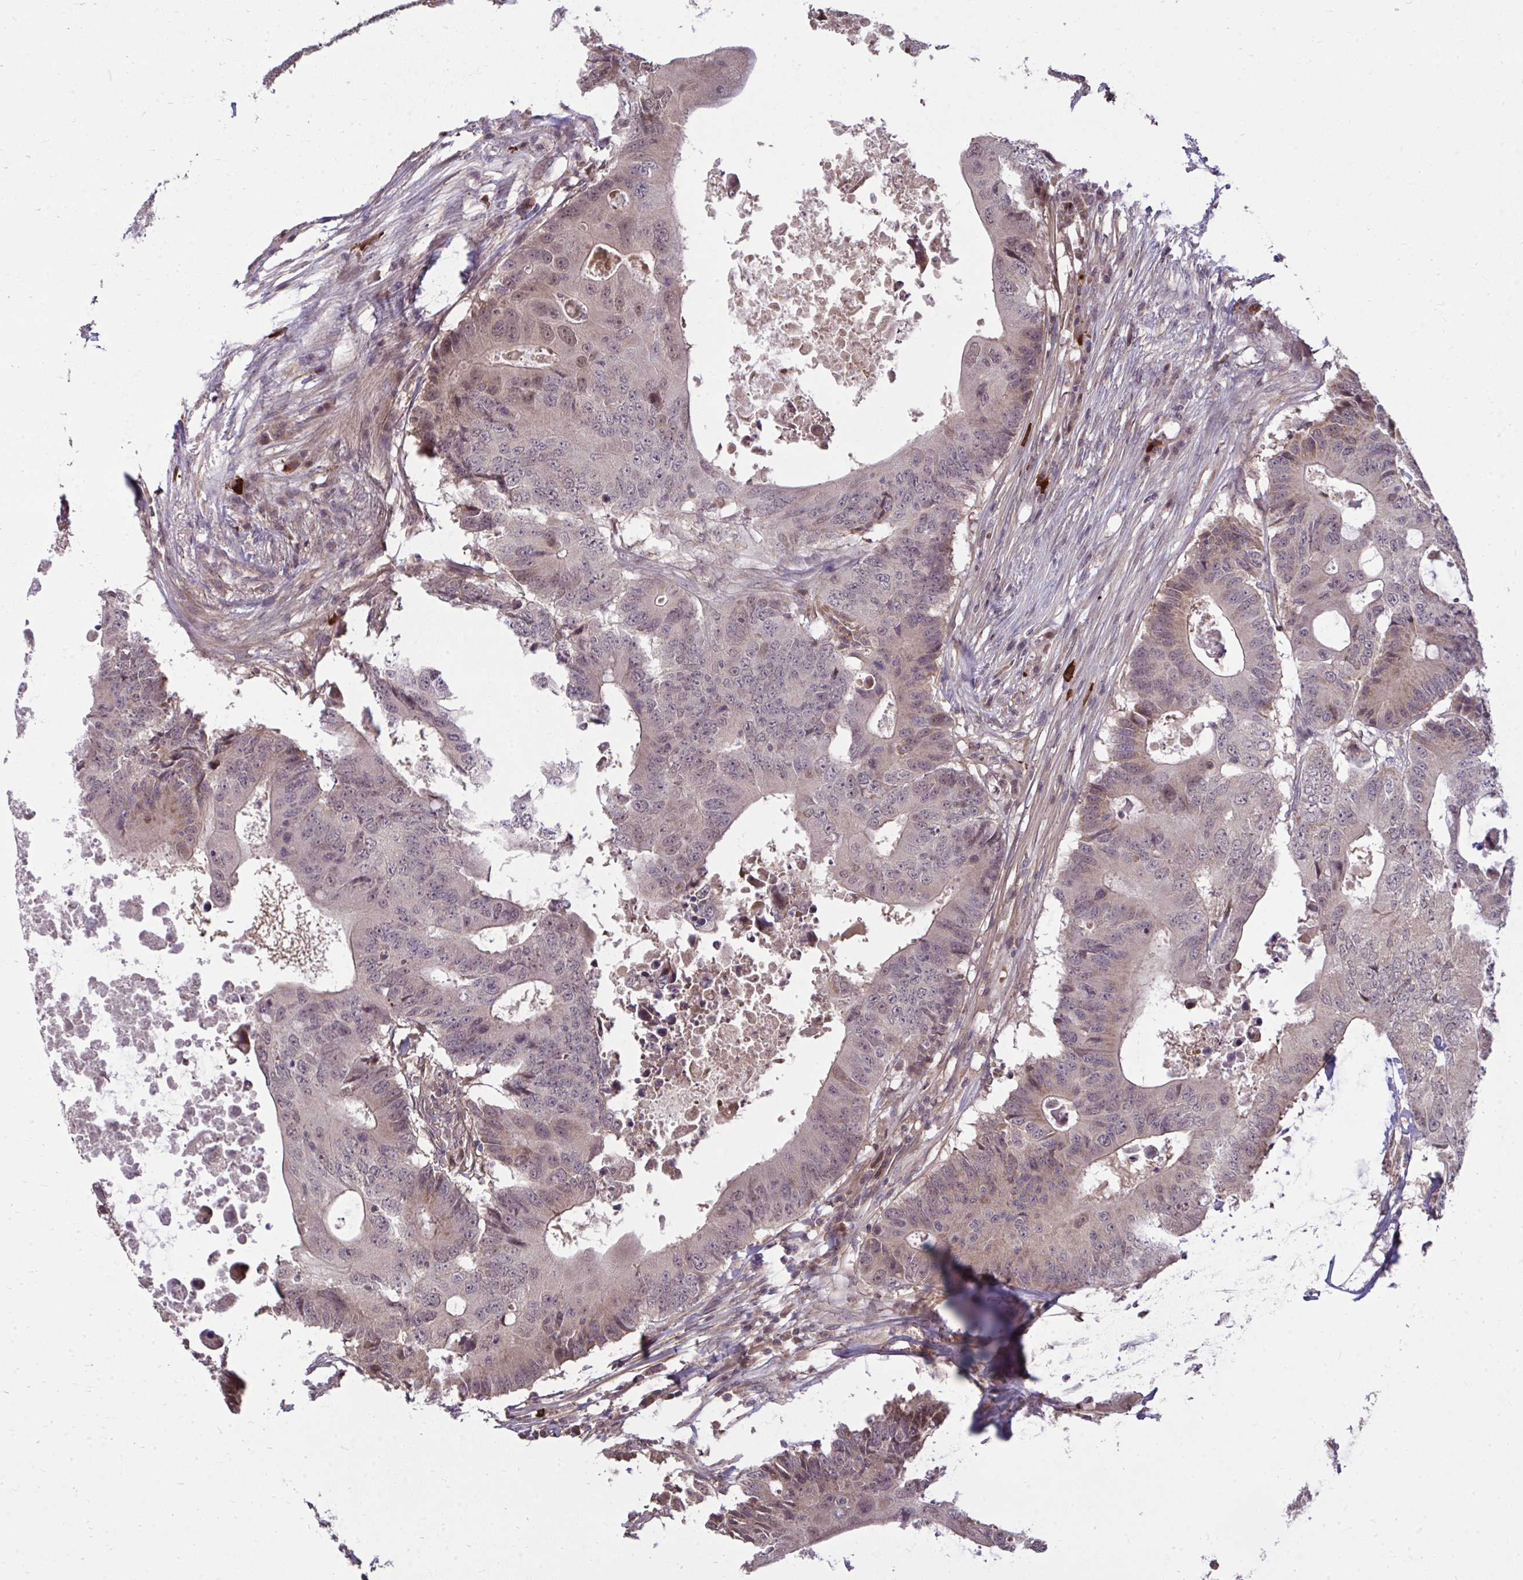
{"staining": {"intensity": "moderate", "quantity": "25%-75%", "location": "nuclear"}, "tissue": "colorectal cancer", "cell_type": "Tumor cells", "image_type": "cancer", "snomed": [{"axis": "morphology", "description": "Adenocarcinoma, NOS"}, {"axis": "topography", "description": "Colon"}], "caption": "Moderate nuclear protein positivity is present in about 25%-75% of tumor cells in colorectal cancer.", "gene": "ZSCAN9", "patient": {"sex": "male", "age": 71}}